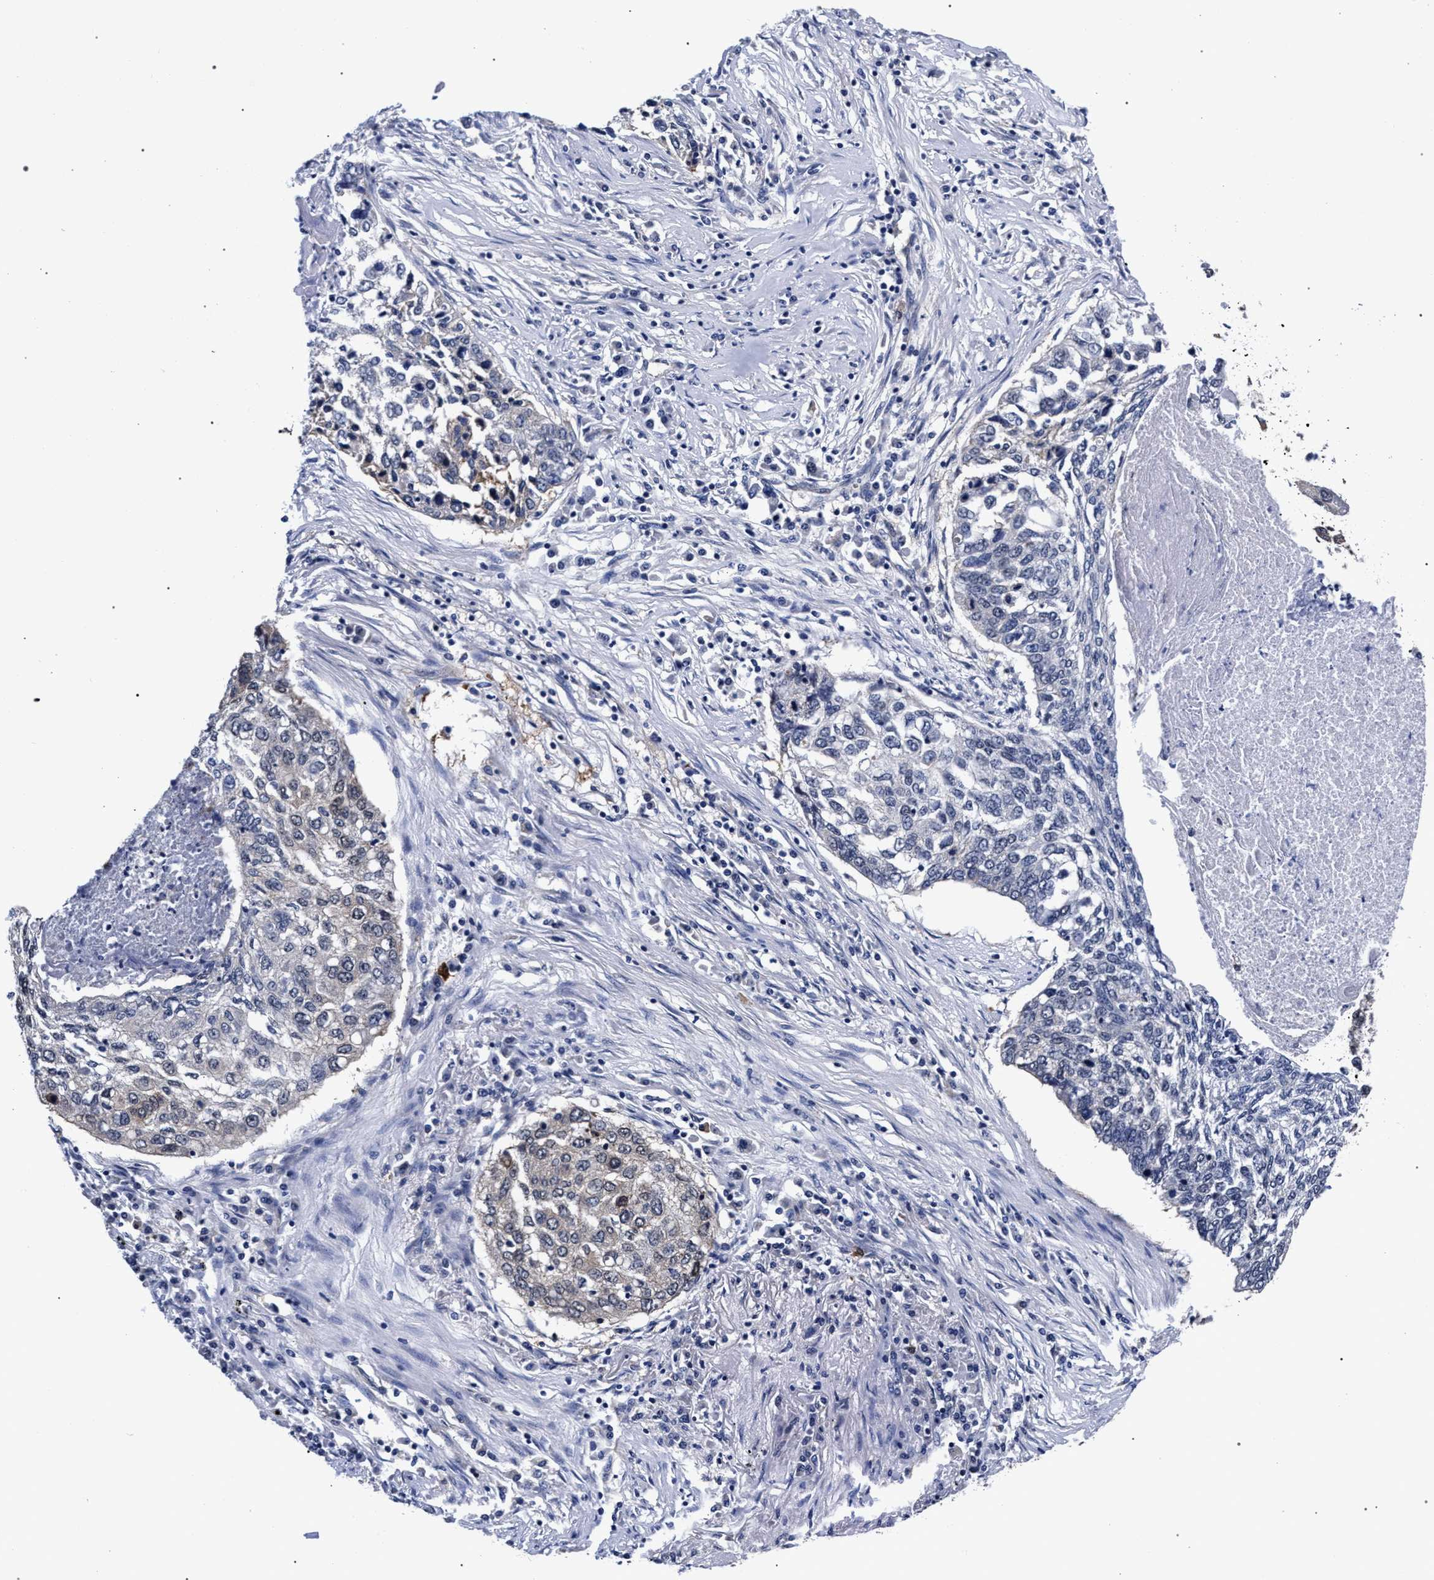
{"staining": {"intensity": "negative", "quantity": "none", "location": "none"}, "tissue": "lung cancer", "cell_type": "Tumor cells", "image_type": "cancer", "snomed": [{"axis": "morphology", "description": "Squamous cell carcinoma, NOS"}, {"axis": "topography", "description": "Lung"}], "caption": "Tumor cells are negative for protein expression in human squamous cell carcinoma (lung).", "gene": "RBM33", "patient": {"sex": "female", "age": 63}}